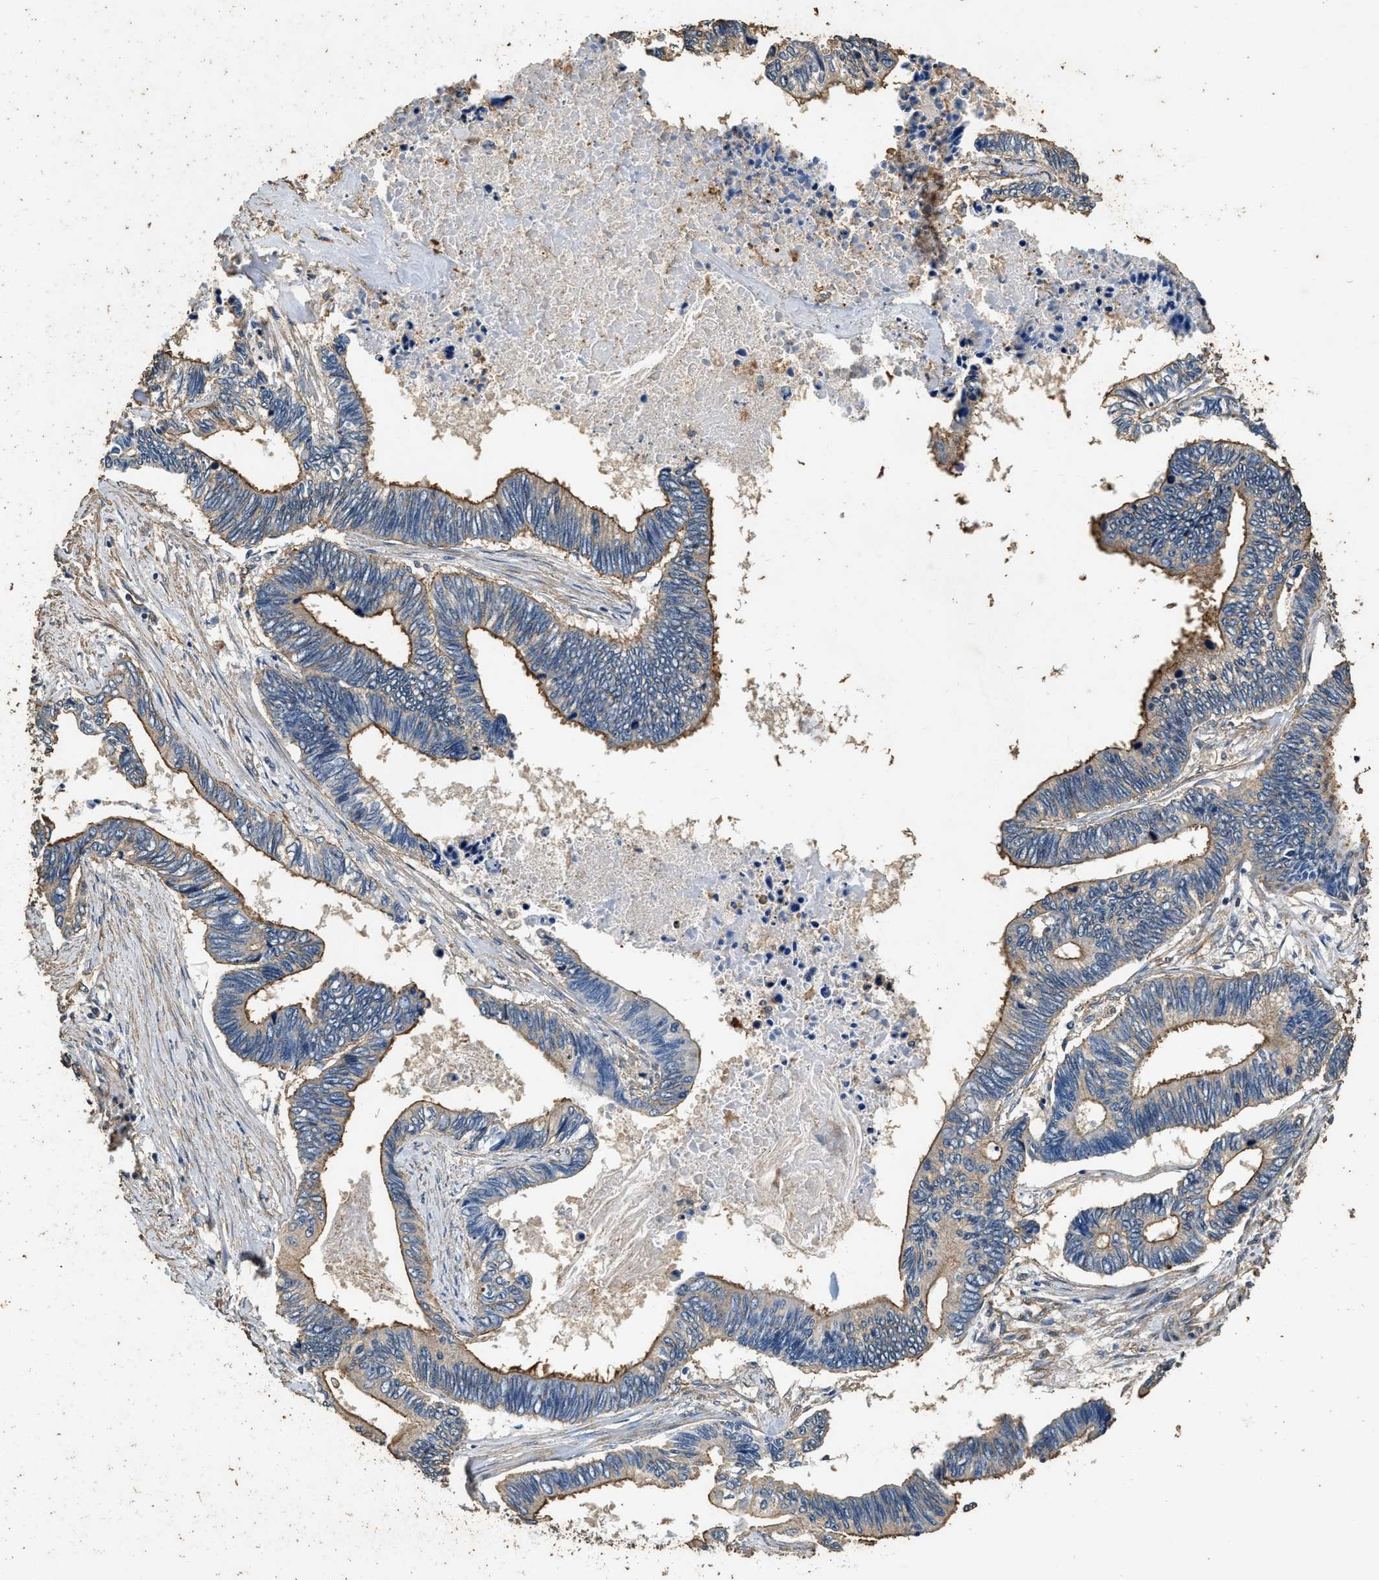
{"staining": {"intensity": "moderate", "quantity": "<25%", "location": "cytoplasmic/membranous"}, "tissue": "pancreatic cancer", "cell_type": "Tumor cells", "image_type": "cancer", "snomed": [{"axis": "morphology", "description": "Adenocarcinoma, NOS"}, {"axis": "topography", "description": "Pancreas"}], "caption": "High-magnification brightfield microscopy of pancreatic cancer stained with DAB (3,3'-diaminobenzidine) (brown) and counterstained with hematoxylin (blue). tumor cells exhibit moderate cytoplasmic/membranous expression is identified in approximately<25% of cells.", "gene": "MIB1", "patient": {"sex": "female", "age": 70}}